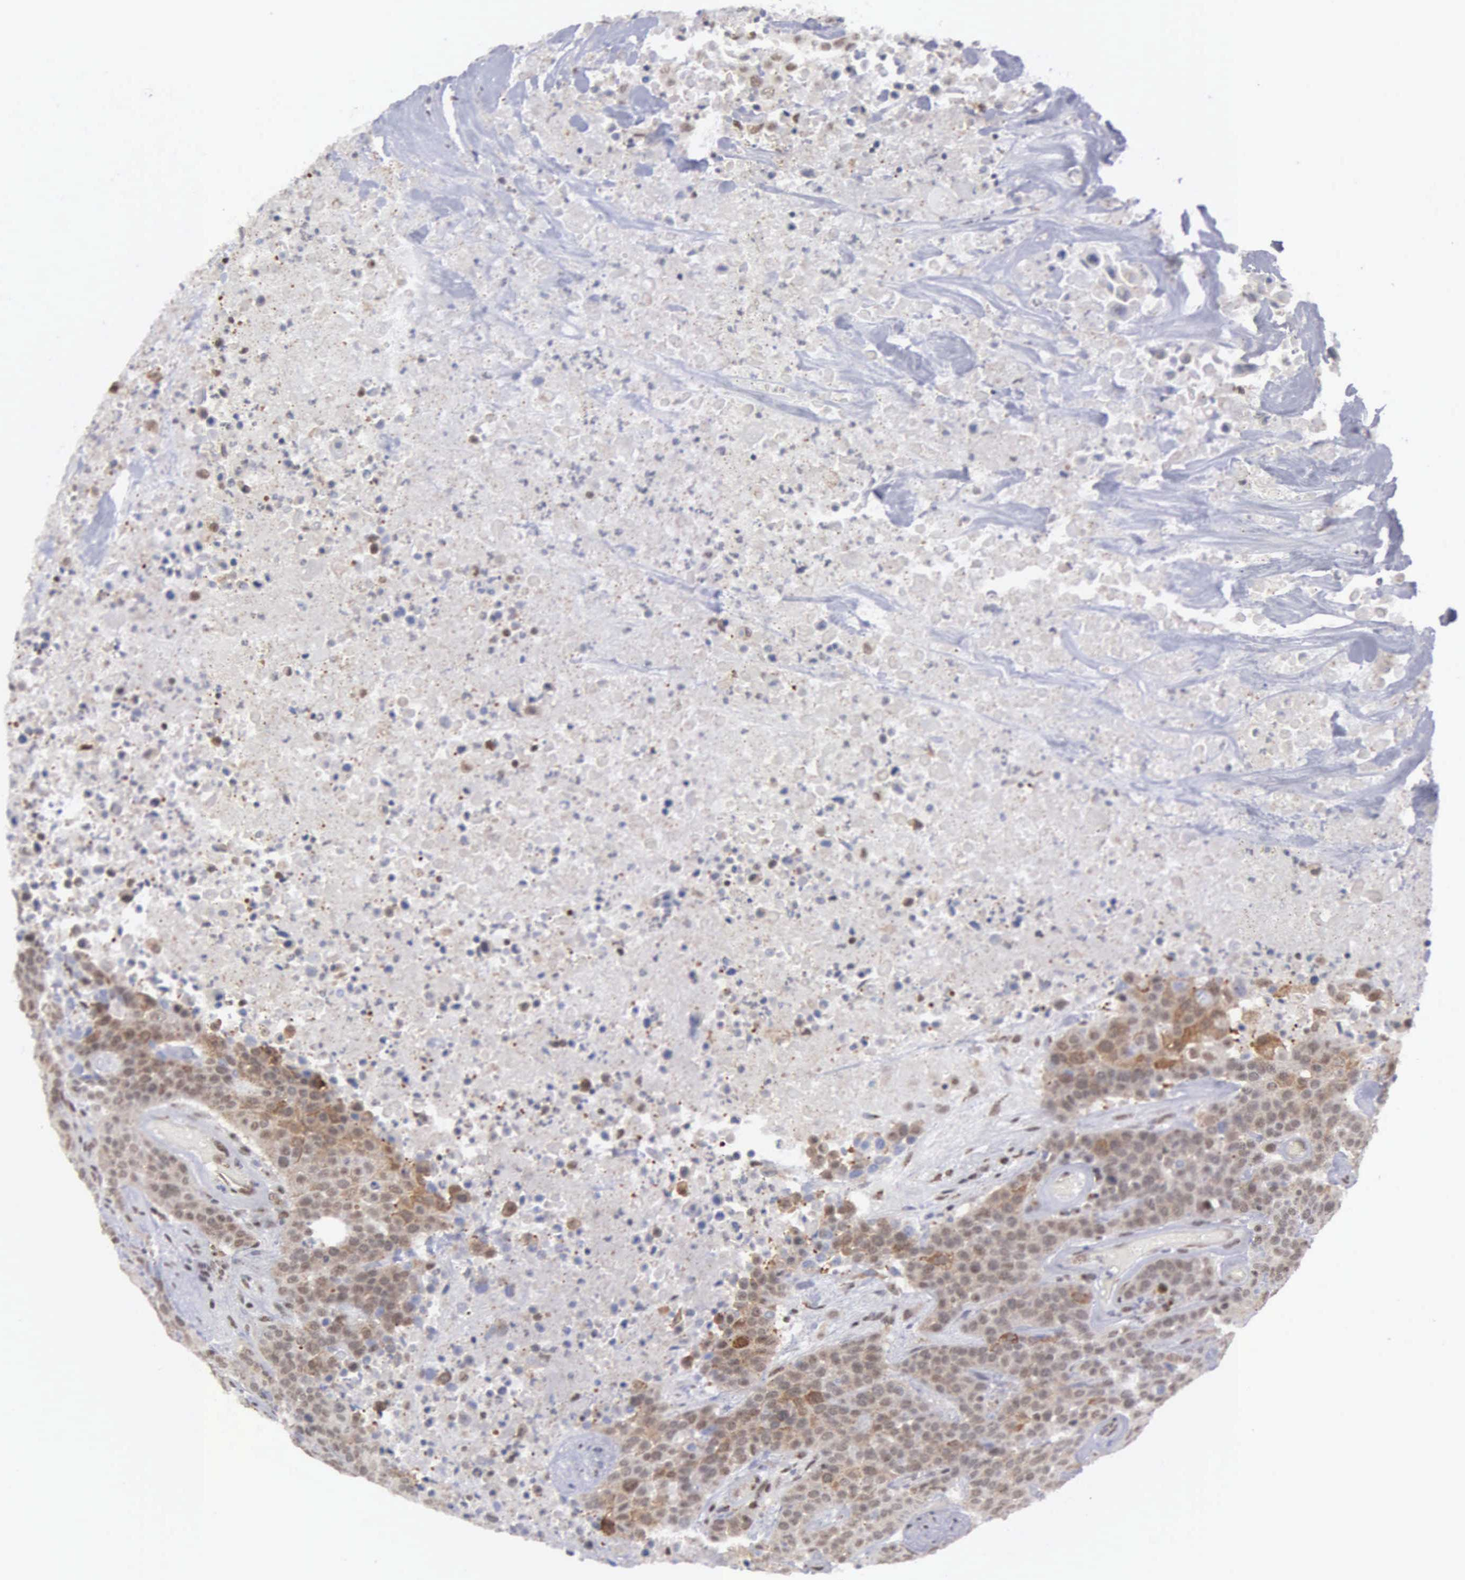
{"staining": {"intensity": "moderate", "quantity": "25%-75%", "location": "cytoplasmic/membranous"}, "tissue": "urothelial cancer", "cell_type": "Tumor cells", "image_type": "cancer", "snomed": [{"axis": "morphology", "description": "Urothelial carcinoma, High grade"}, {"axis": "topography", "description": "Urinary bladder"}], "caption": "Urothelial cancer stained with DAB IHC exhibits medium levels of moderate cytoplasmic/membranous expression in about 25%-75% of tumor cells.", "gene": "GTF2A1", "patient": {"sex": "male", "age": 74}}